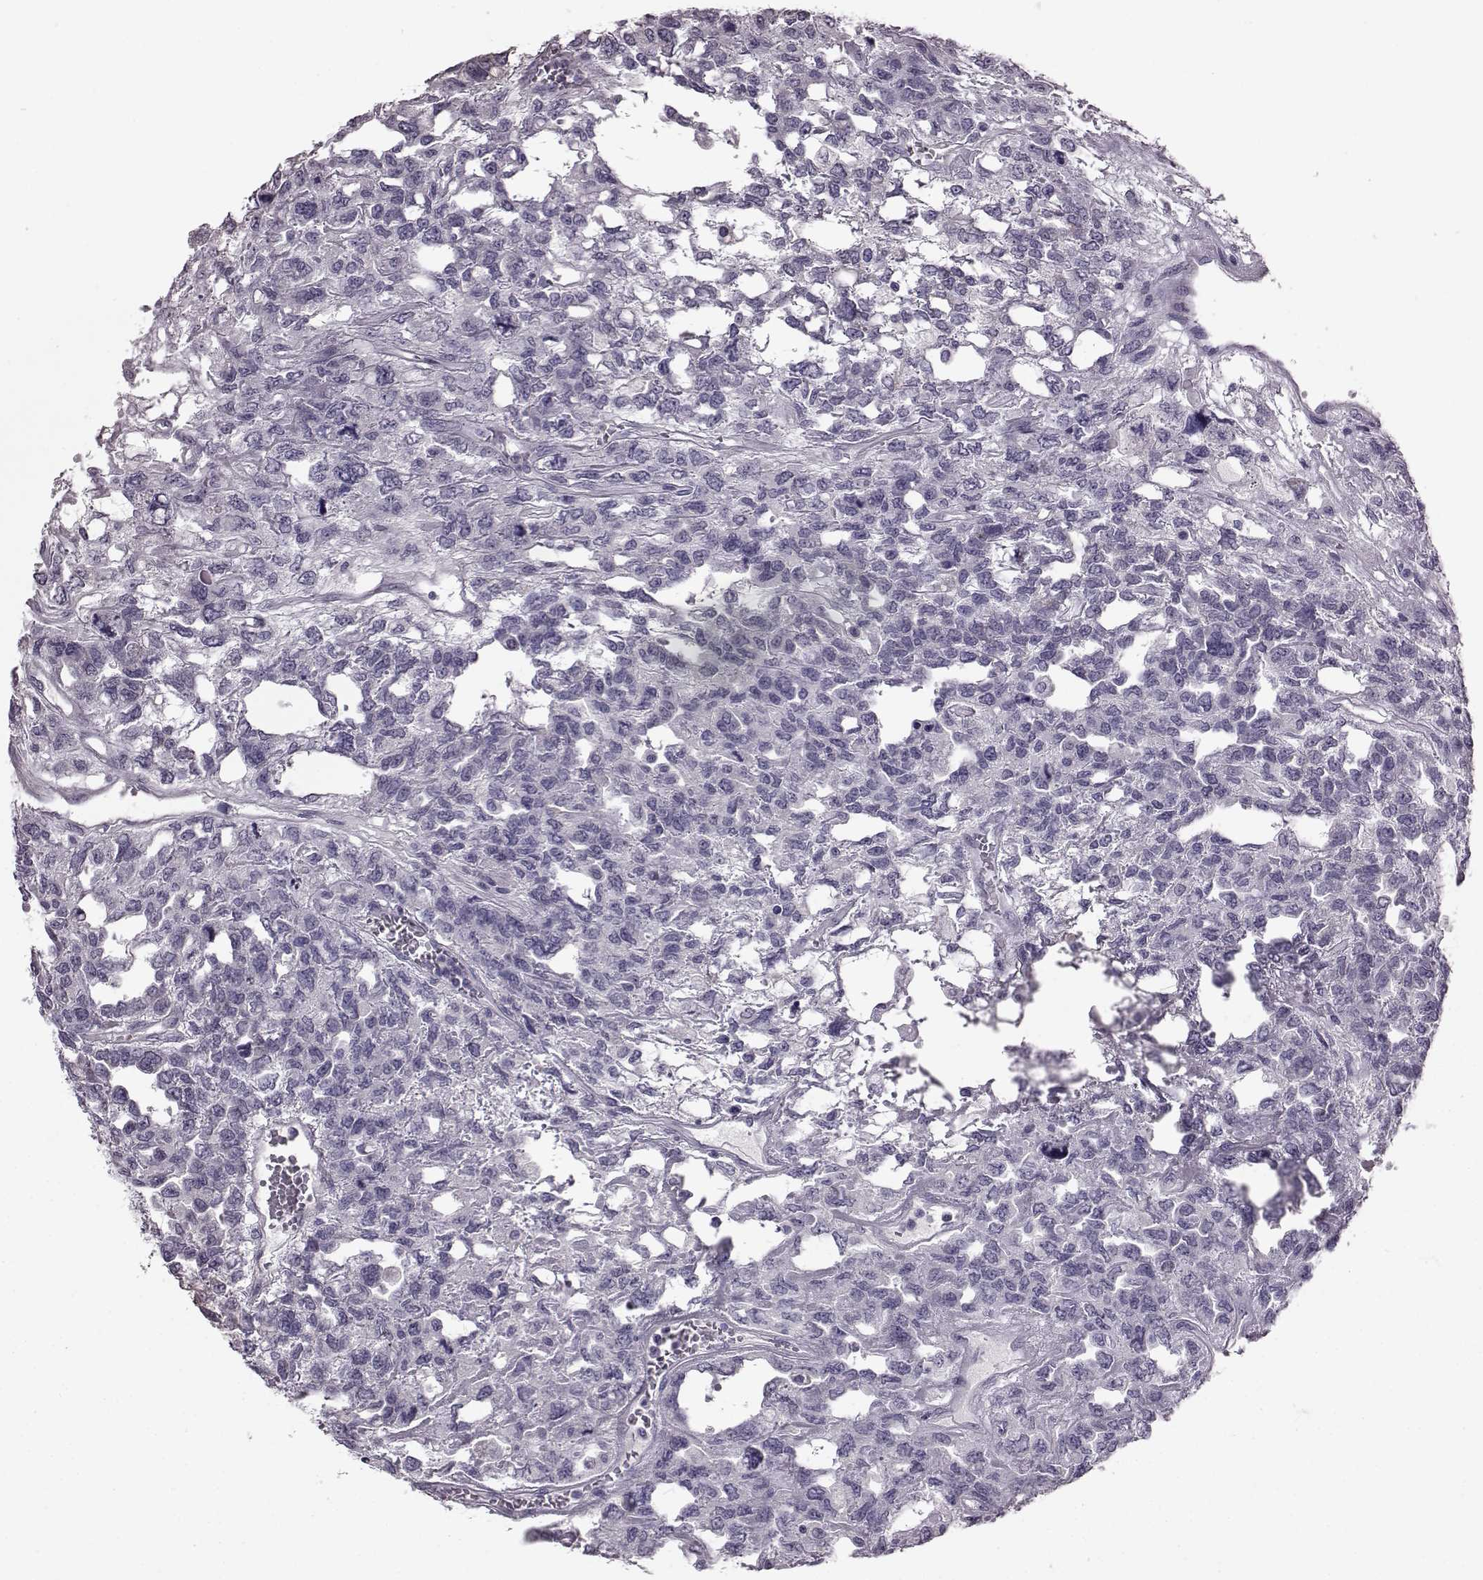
{"staining": {"intensity": "negative", "quantity": "none", "location": "none"}, "tissue": "testis cancer", "cell_type": "Tumor cells", "image_type": "cancer", "snomed": [{"axis": "morphology", "description": "Seminoma, NOS"}, {"axis": "topography", "description": "Testis"}], "caption": "The micrograph exhibits no staining of tumor cells in testis cancer (seminoma).", "gene": "ODAD4", "patient": {"sex": "male", "age": 52}}